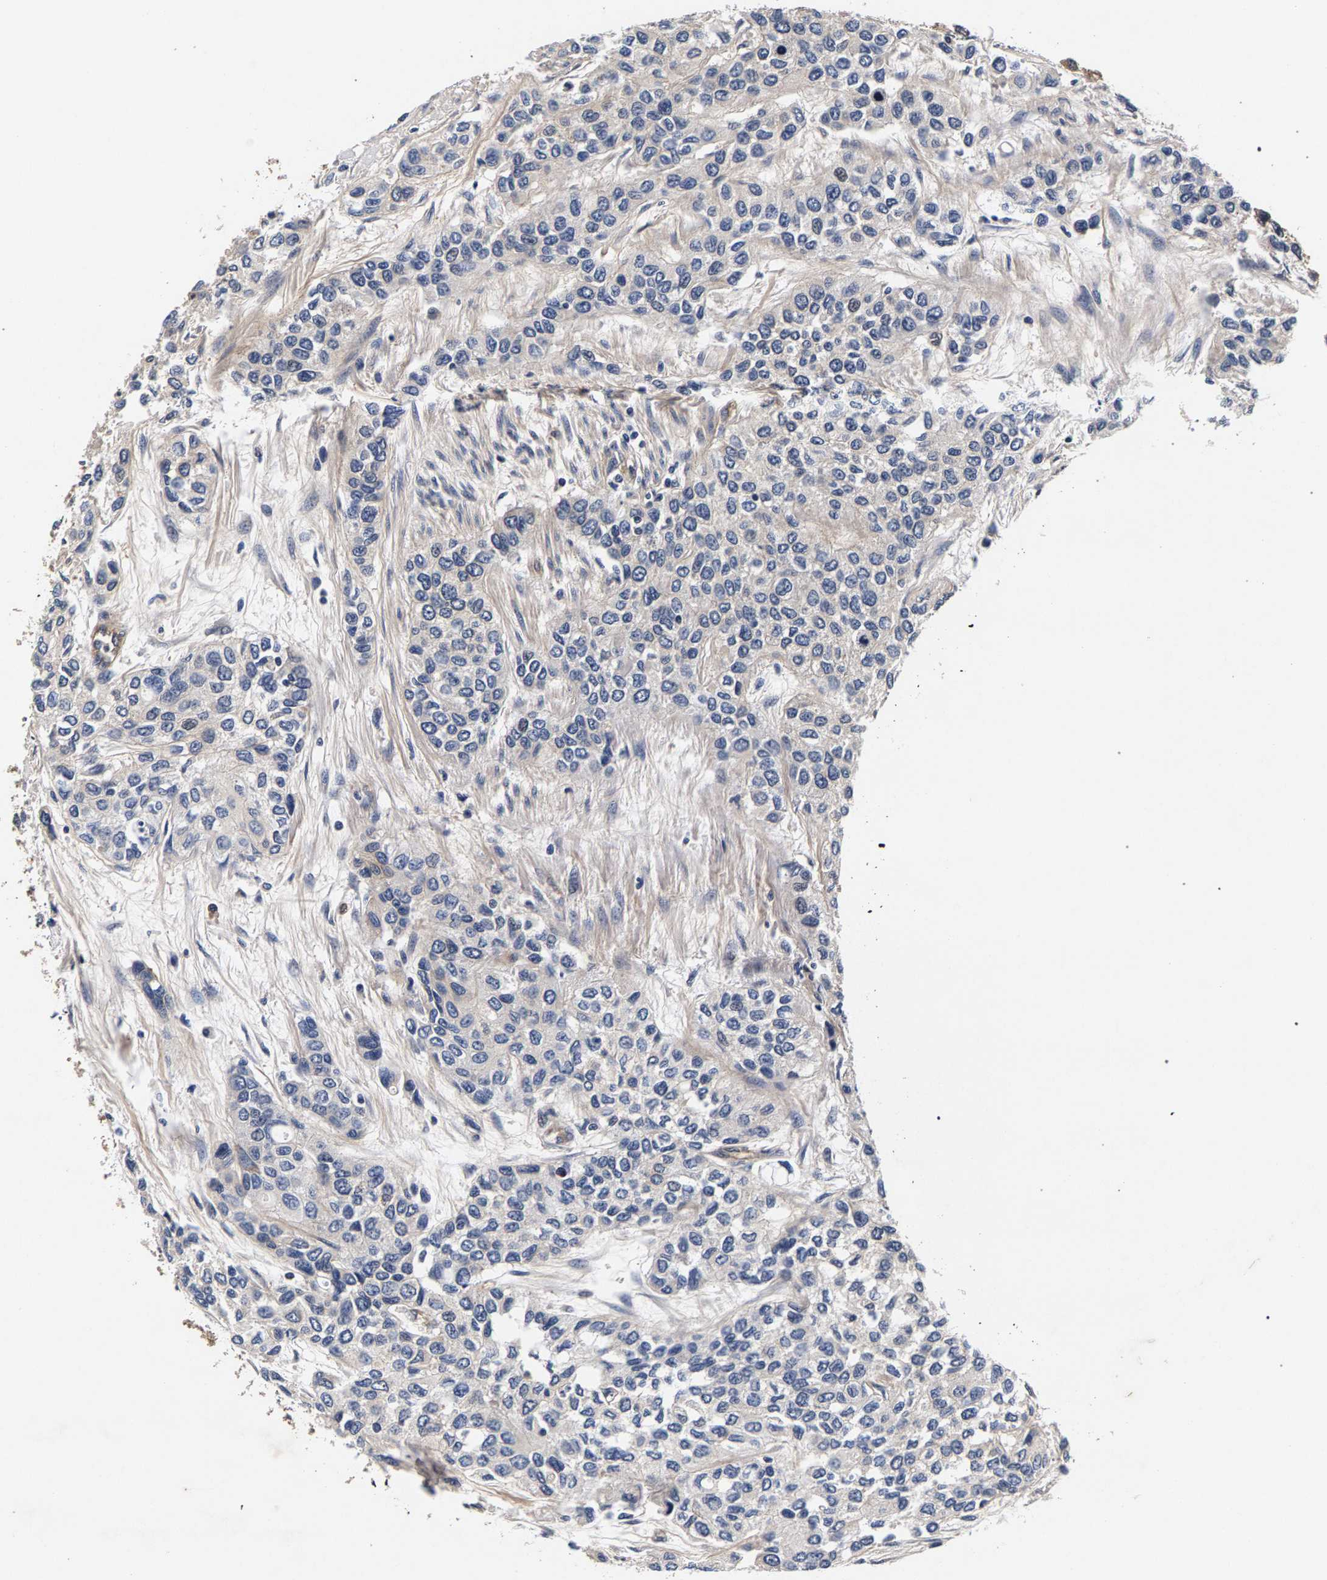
{"staining": {"intensity": "negative", "quantity": "none", "location": "none"}, "tissue": "urothelial cancer", "cell_type": "Tumor cells", "image_type": "cancer", "snomed": [{"axis": "morphology", "description": "Urothelial carcinoma, High grade"}, {"axis": "topography", "description": "Urinary bladder"}], "caption": "An image of urothelial carcinoma (high-grade) stained for a protein demonstrates no brown staining in tumor cells. (DAB (3,3'-diaminobenzidine) IHC visualized using brightfield microscopy, high magnification).", "gene": "MARCHF7", "patient": {"sex": "female", "age": 56}}